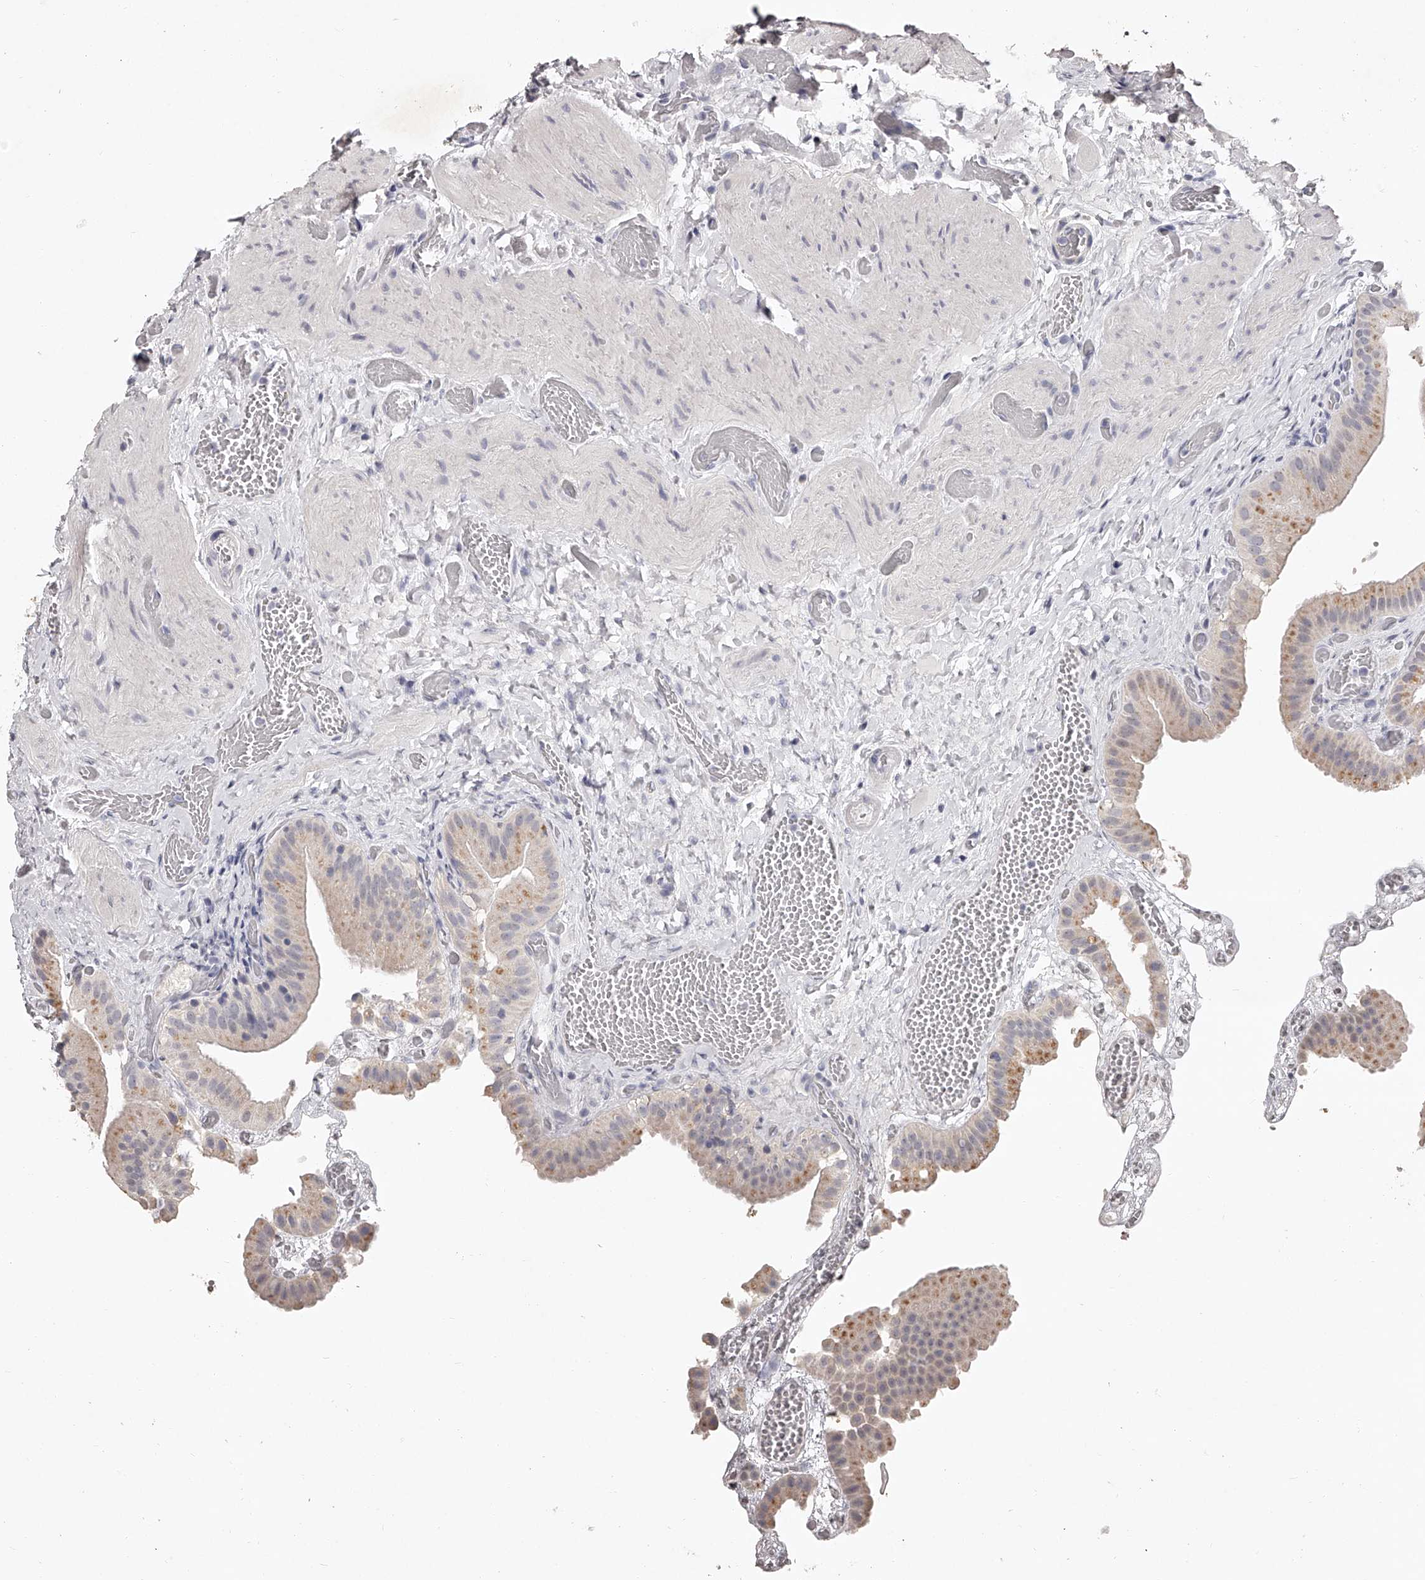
{"staining": {"intensity": "moderate", "quantity": "<25%", "location": "cytoplasmic/membranous"}, "tissue": "gallbladder", "cell_type": "Glandular cells", "image_type": "normal", "snomed": [{"axis": "morphology", "description": "Normal tissue, NOS"}, {"axis": "topography", "description": "Gallbladder"}], "caption": "IHC of unremarkable human gallbladder shows low levels of moderate cytoplasmic/membranous positivity in about <25% of glandular cells. The protein of interest is shown in brown color, while the nuclei are stained blue.", "gene": "NT5DC1", "patient": {"sex": "female", "age": 64}}